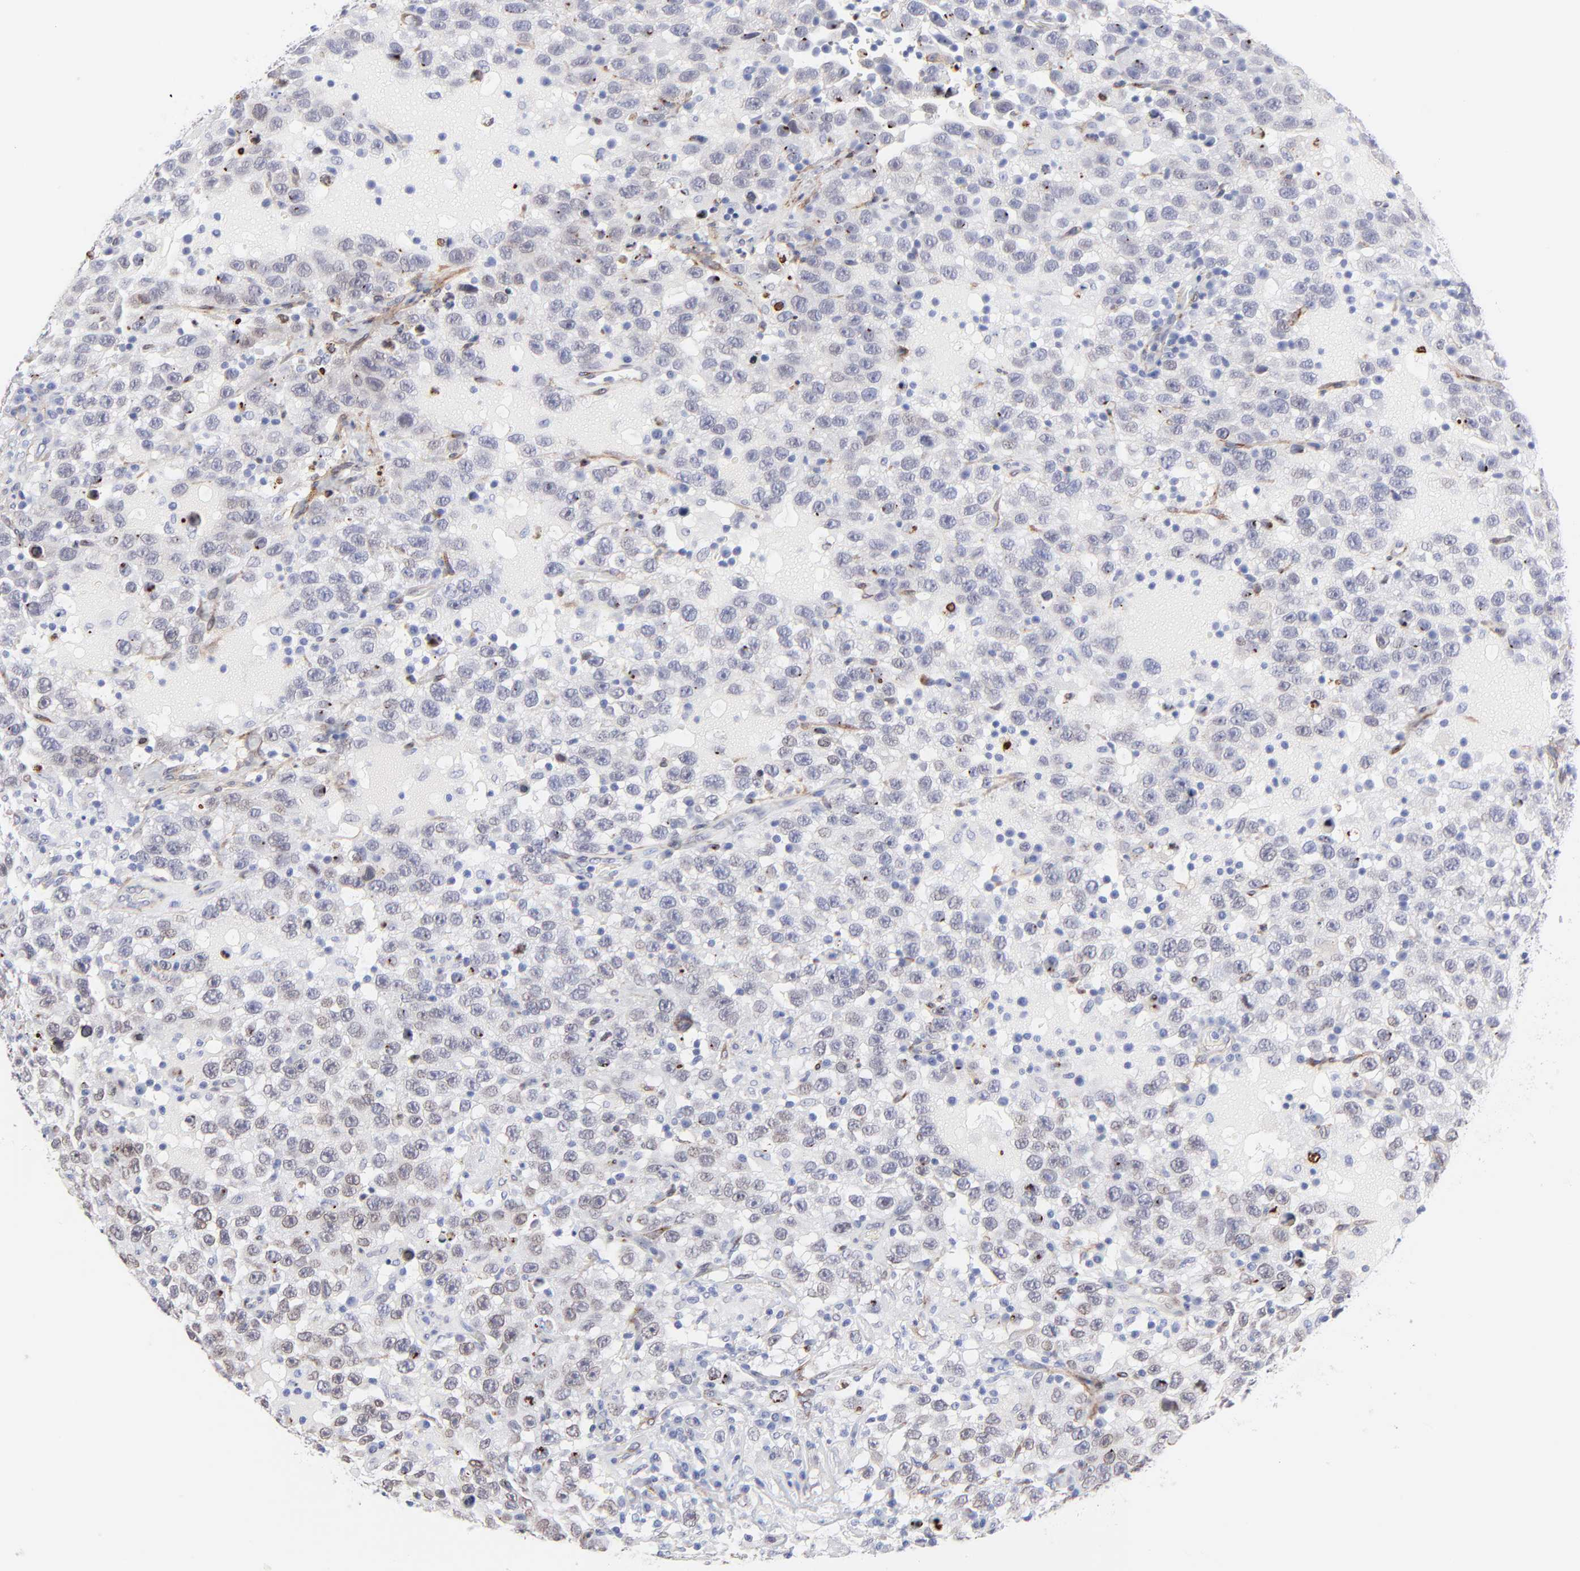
{"staining": {"intensity": "strong", "quantity": "<25%", "location": "nuclear"}, "tissue": "testis cancer", "cell_type": "Tumor cells", "image_type": "cancer", "snomed": [{"axis": "morphology", "description": "Seminoma, NOS"}, {"axis": "topography", "description": "Testis"}], "caption": "DAB immunohistochemical staining of human testis cancer (seminoma) shows strong nuclear protein staining in about <25% of tumor cells.", "gene": "PDGFRB", "patient": {"sex": "male", "age": 41}}